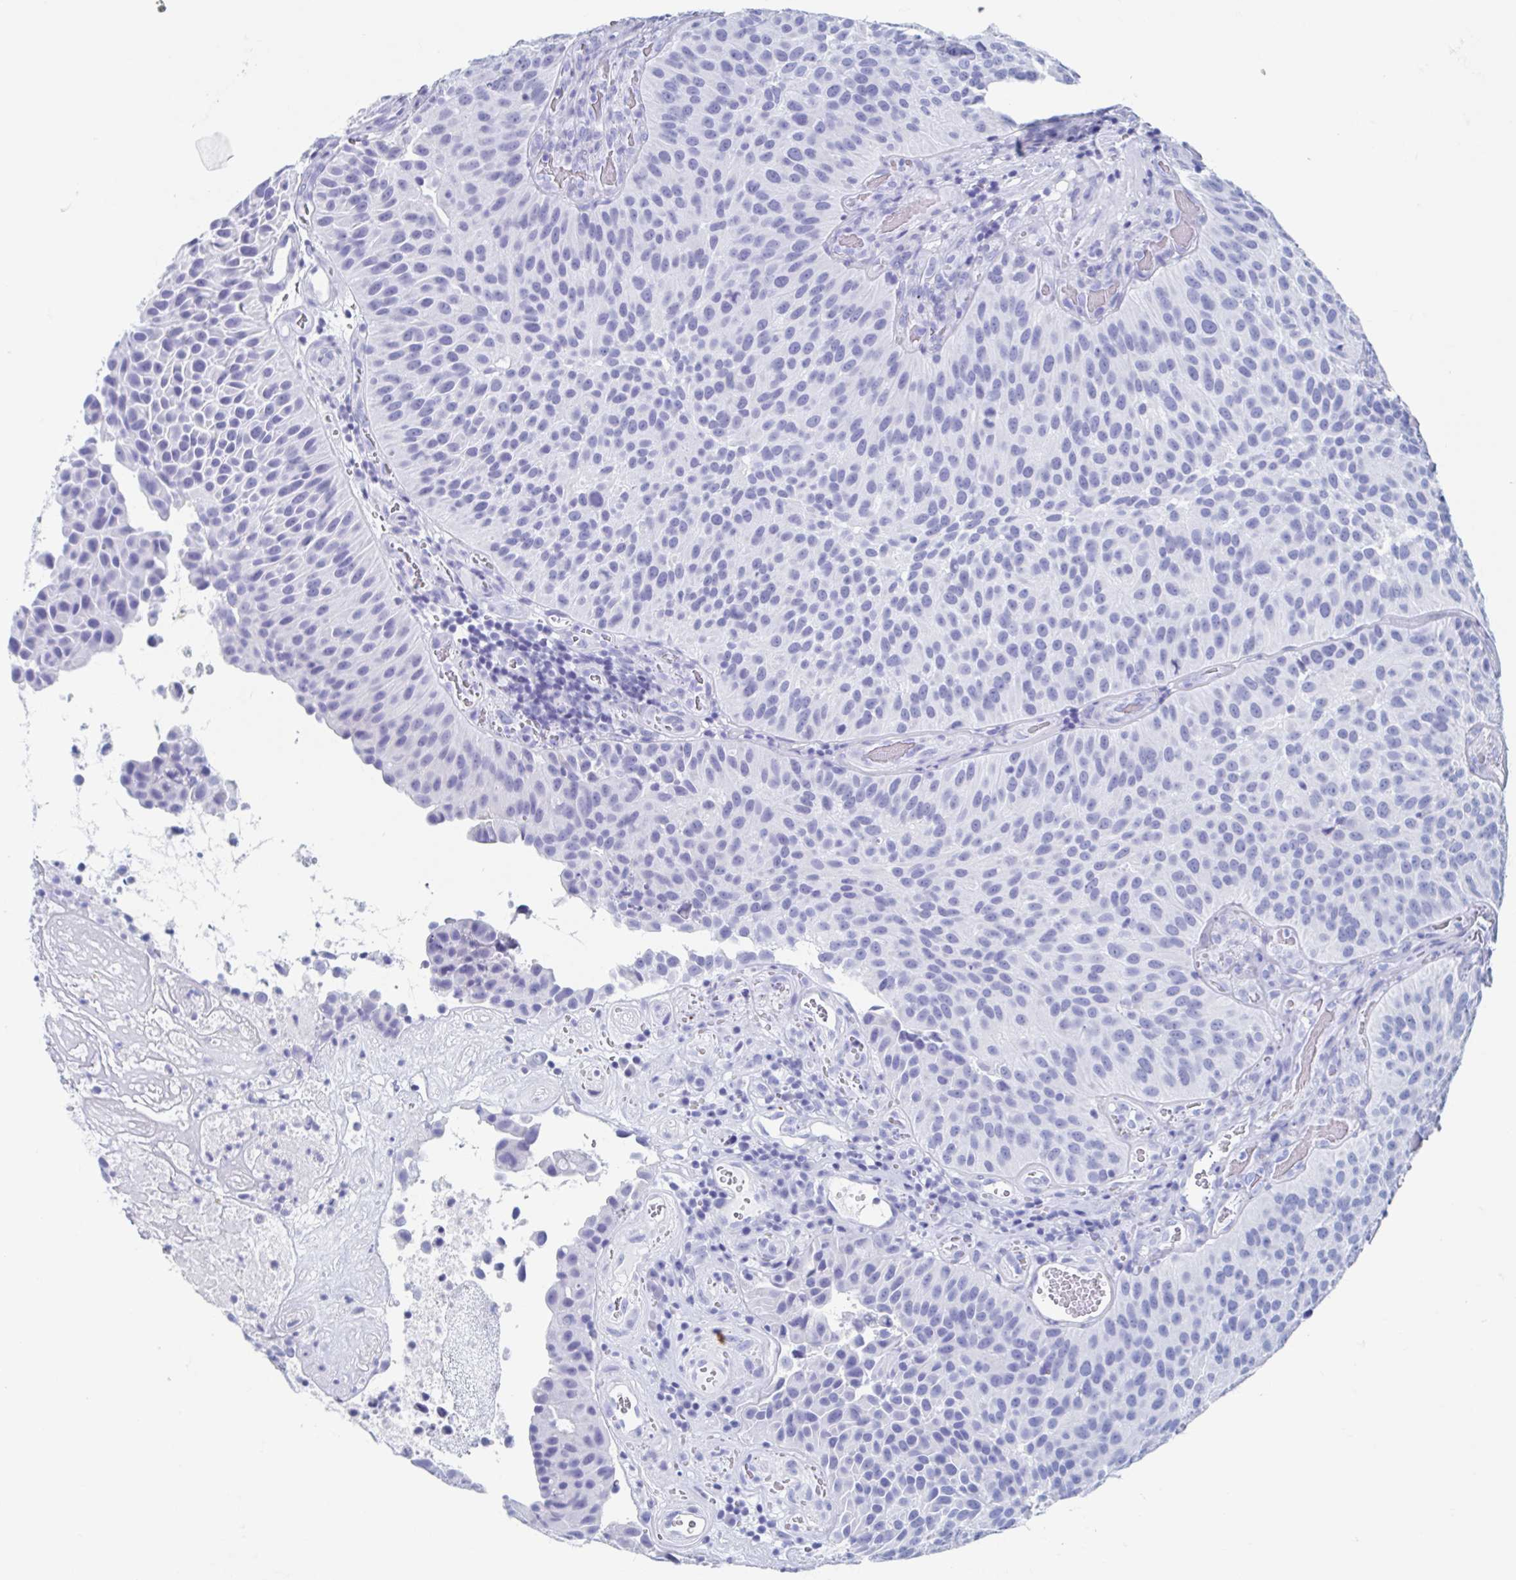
{"staining": {"intensity": "negative", "quantity": "none", "location": "none"}, "tissue": "urothelial cancer", "cell_type": "Tumor cells", "image_type": "cancer", "snomed": [{"axis": "morphology", "description": "Urothelial carcinoma, Low grade"}, {"axis": "topography", "description": "Urinary bladder"}], "caption": "Photomicrograph shows no significant protein positivity in tumor cells of low-grade urothelial carcinoma. (DAB IHC, high magnification).", "gene": "C10orf53", "patient": {"sex": "male", "age": 76}}